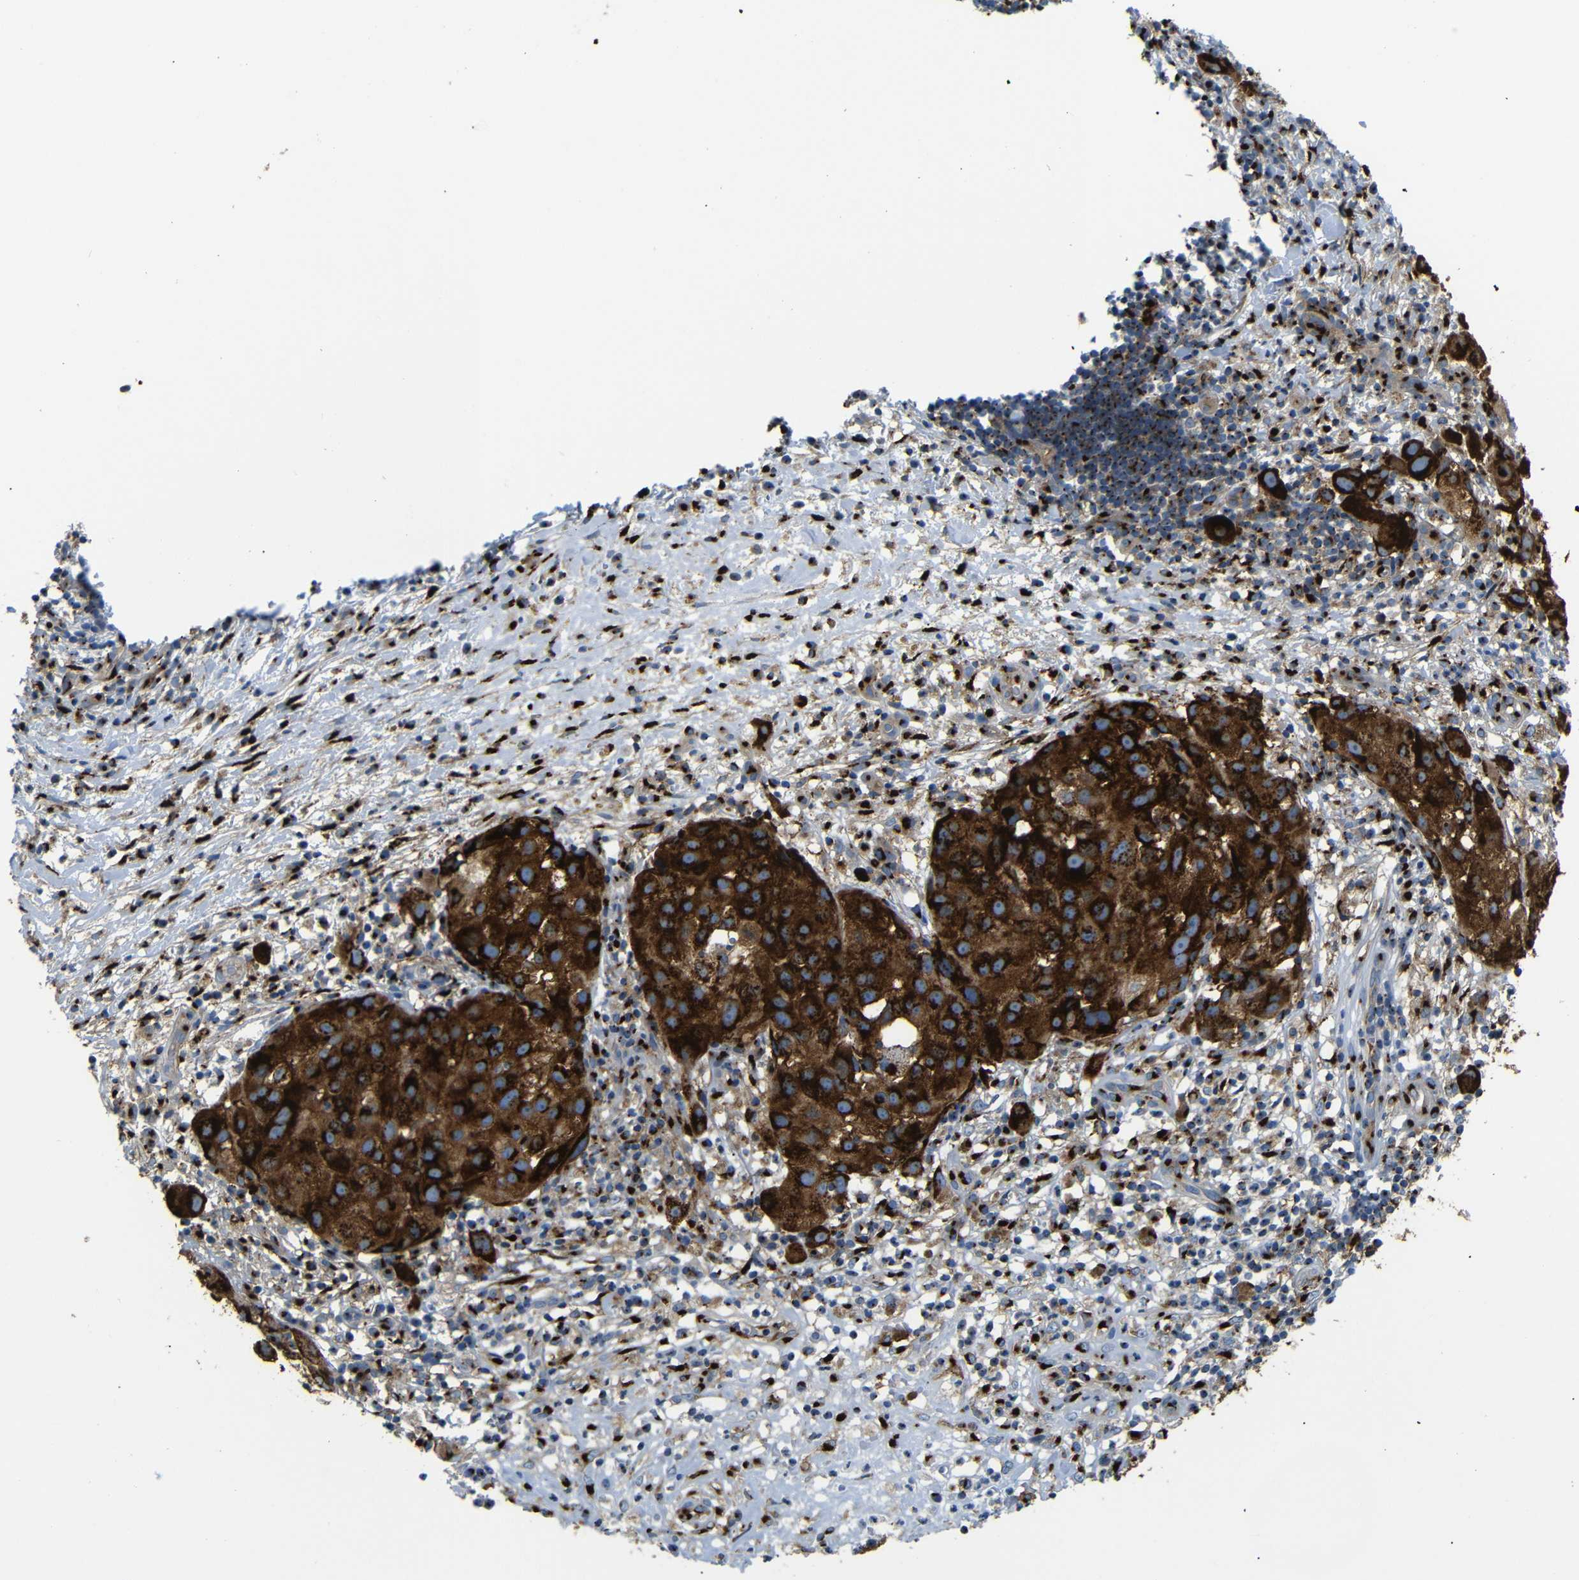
{"staining": {"intensity": "strong", "quantity": ">75%", "location": "cytoplasmic/membranous"}, "tissue": "melanoma", "cell_type": "Tumor cells", "image_type": "cancer", "snomed": [{"axis": "morphology", "description": "Necrosis, NOS"}, {"axis": "morphology", "description": "Malignant melanoma, NOS"}, {"axis": "topography", "description": "Skin"}], "caption": "Malignant melanoma stained for a protein reveals strong cytoplasmic/membranous positivity in tumor cells. Using DAB (3,3'-diaminobenzidine) (brown) and hematoxylin (blue) stains, captured at high magnification using brightfield microscopy.", "gene": "TGOLN2", "patient": {"sex": "female", "age": 87}}